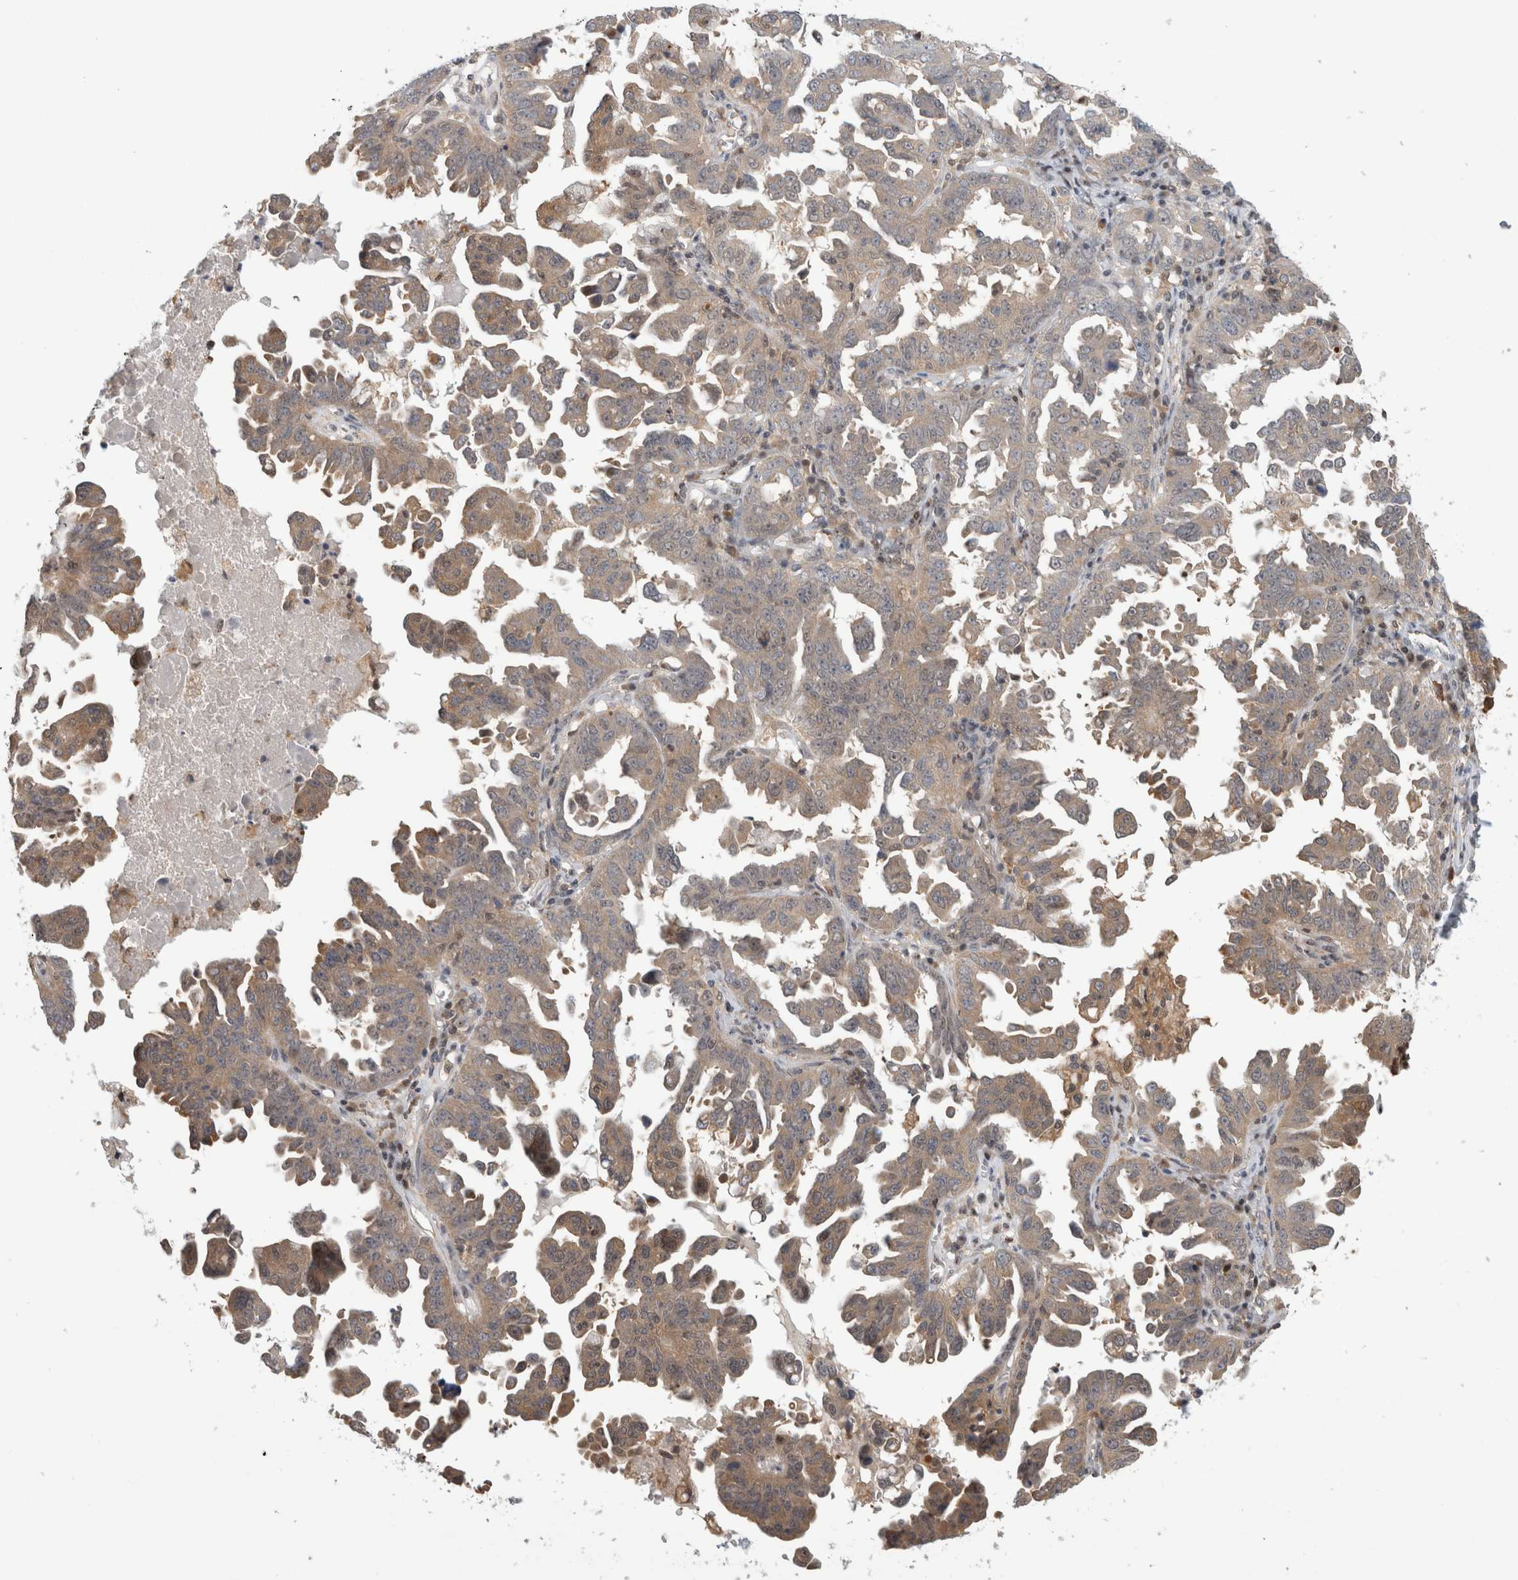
{"staining": {"intensity": "weak", "quantity": "25%-75%", "location": "cytoplasmic/membranous"}, "tissue": "ovarian cancer", "cell_type": "Tumor cells", "image_type": "cancer", "snomed": [{"axis": "morphology", "description": "Carcinoma, endometroid"}, {"axis": "topography", "description": "Ovary"}], "caption": "DAB (3,3'-diaminobenzidine) immunohistochemical staining of human endometroid carcinoma (ovarian) exhibits weak cytoplasmic/membranous protein expression in approximately 25%-75% of tumor cells. (Stains: DAB in brown, nuclei in blue, Microscopy: brightfield microscopy at high magnification).", "gene": "PIGP", "patient": {"sex": "female", "age": 62}}